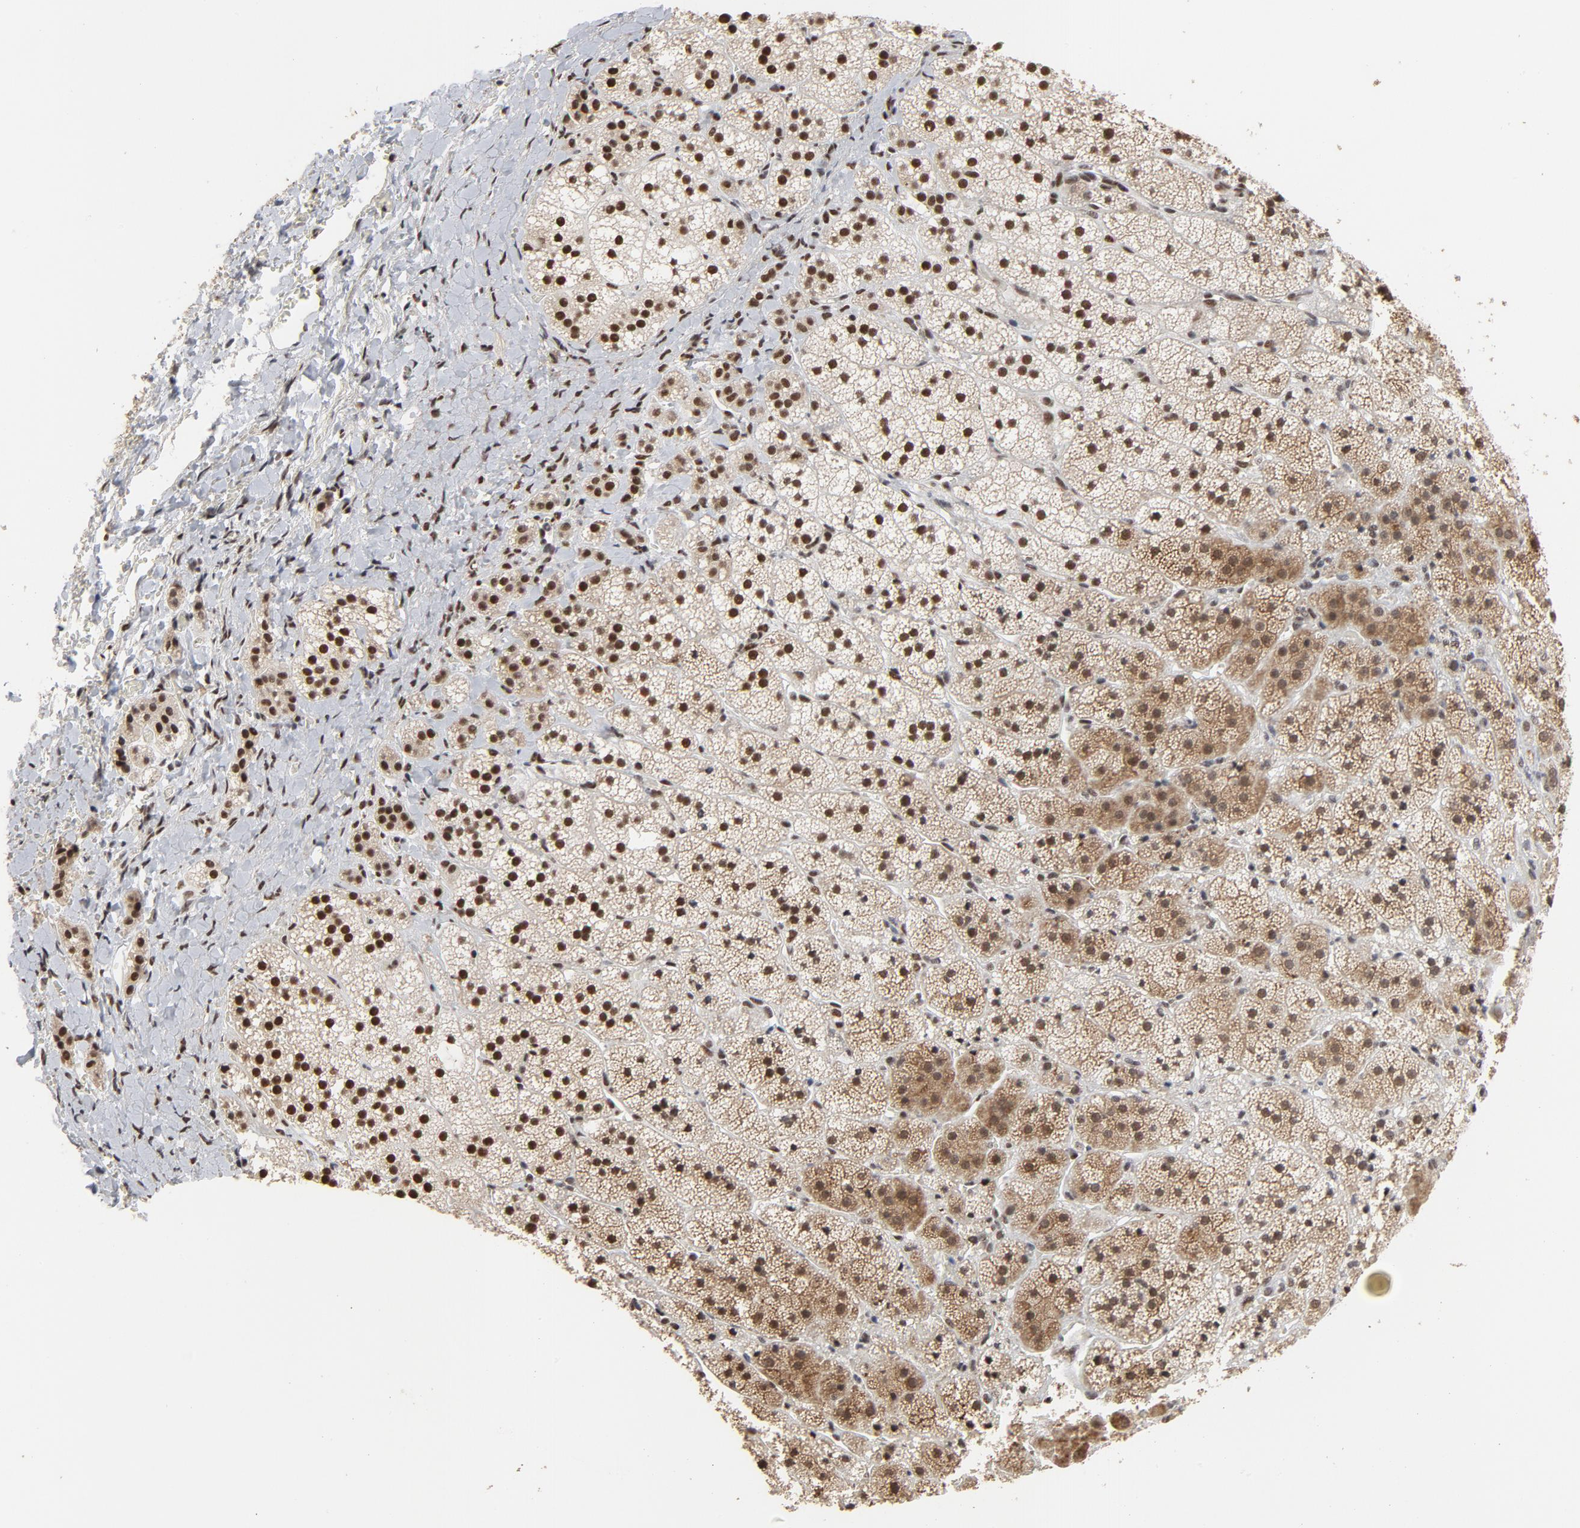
{"staining": {"intensity": "strong", "quantity": ">75%", "location": "cytoplasmic/membranous,nuclear"}, "tissue": "adrenal gland", "cell_type": "Glandular cells", "image_type": "normal", "snomed": [{"axis": "morphology", "description": "Normal tissue, NOS"}, {"axis": "topography", "description": "Adrenal gland"}], "caption": "Unremarkable adrenal gland reveals strong cytoplasmic/membranous,nuclear positivity in about >75% of glandular cells.", "gene": "MRE11", "patient": {"sex": "female", "age": 44}}